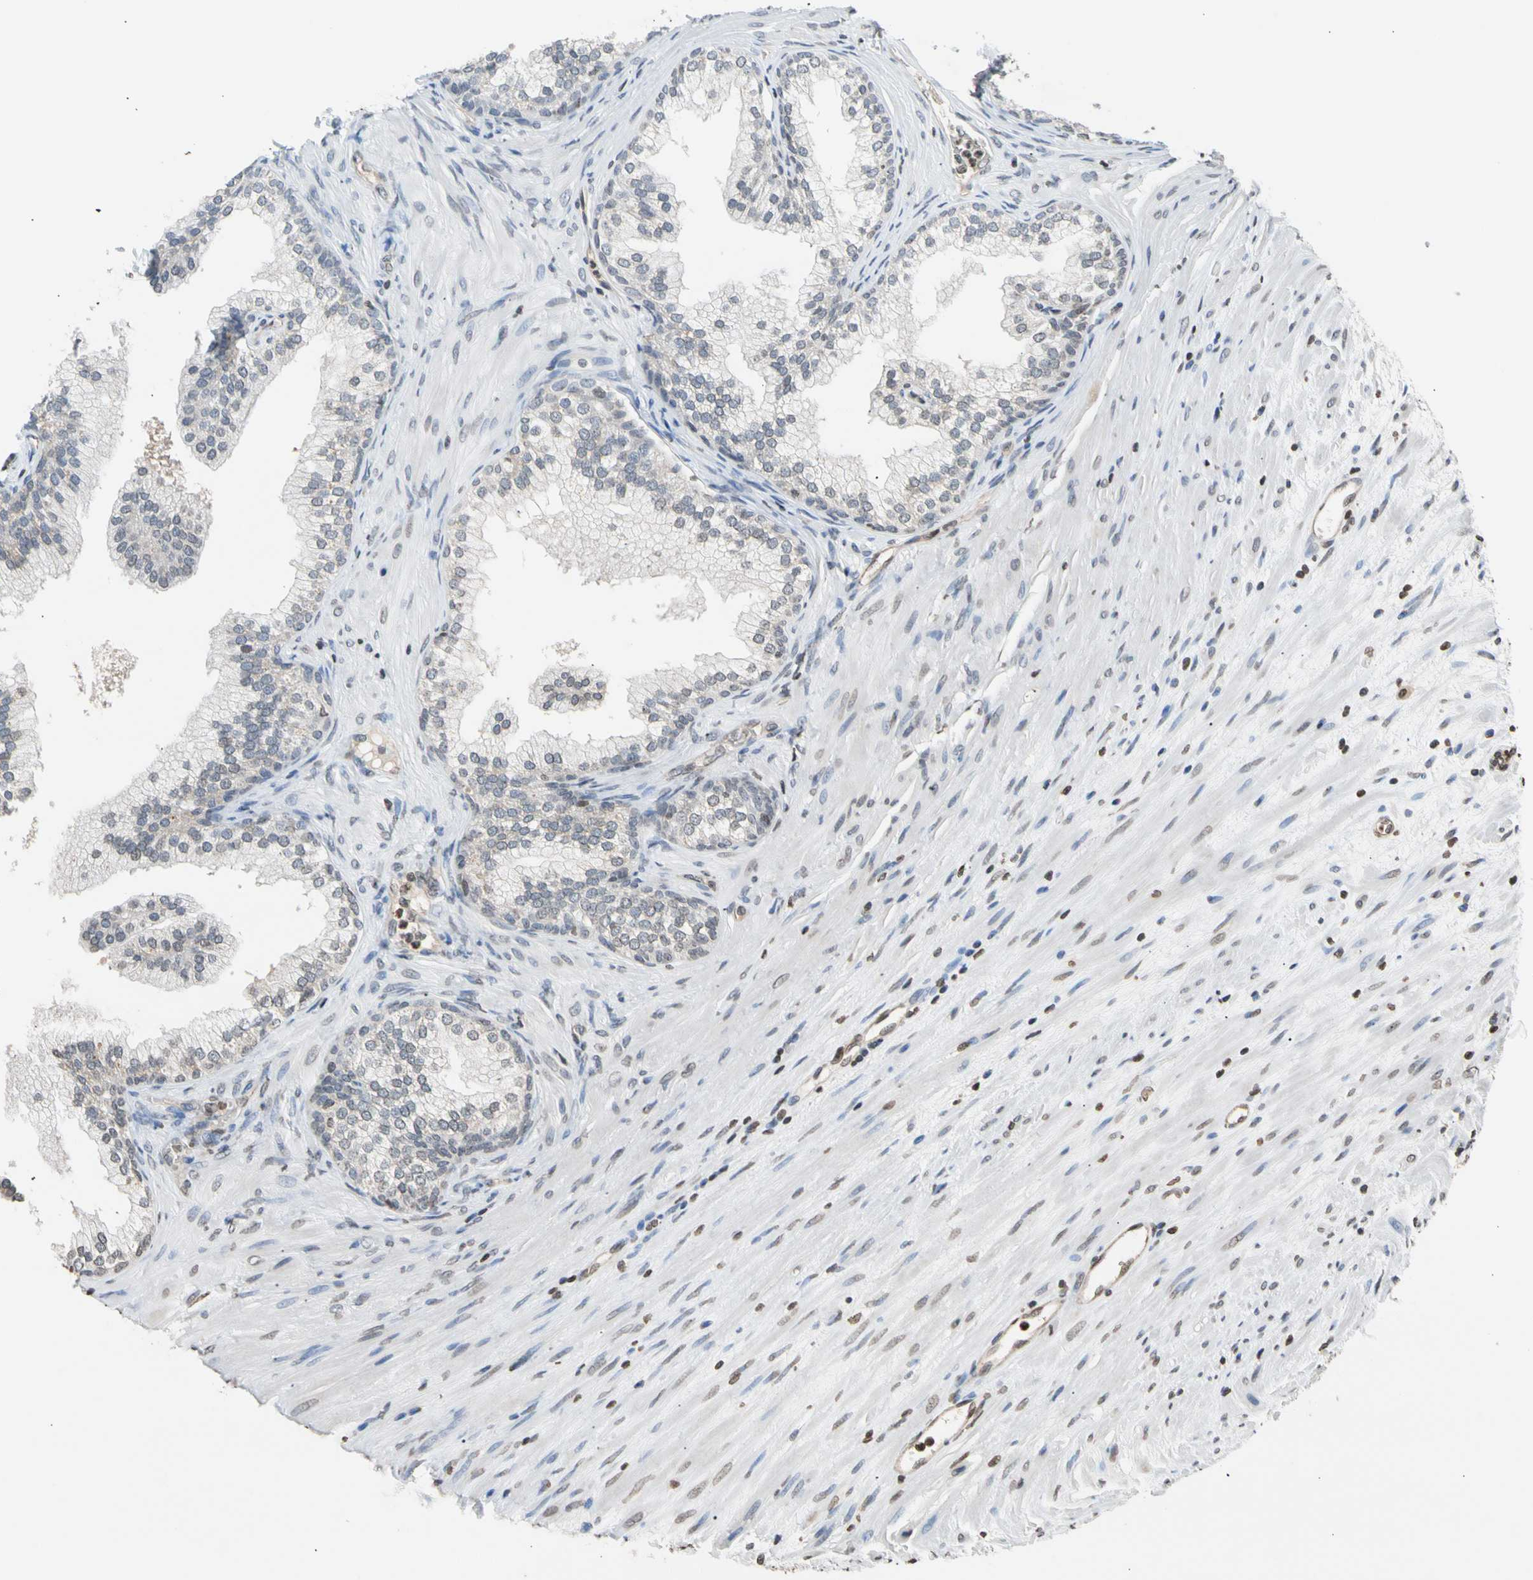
{"staining": {"intensity": "weak", "quantity": ">75%", "location": "cytoplasmic/membranous"}, "tissue": "prostate", "cell_type": "Glandular cells", "image_type": "normal", "snomed": [{"axis": "morphology", "description": "Normal tissue, NOS"}, {"axis": "topography", "description": "Prostate"}], "caption": "Protein staining of benign prostate demonstrates weak cytoplasmic/membranous positivity in approximately >75% of glandular cells.", "gene": "GPX4", "patient": {"sex": "male", "age": 76}}